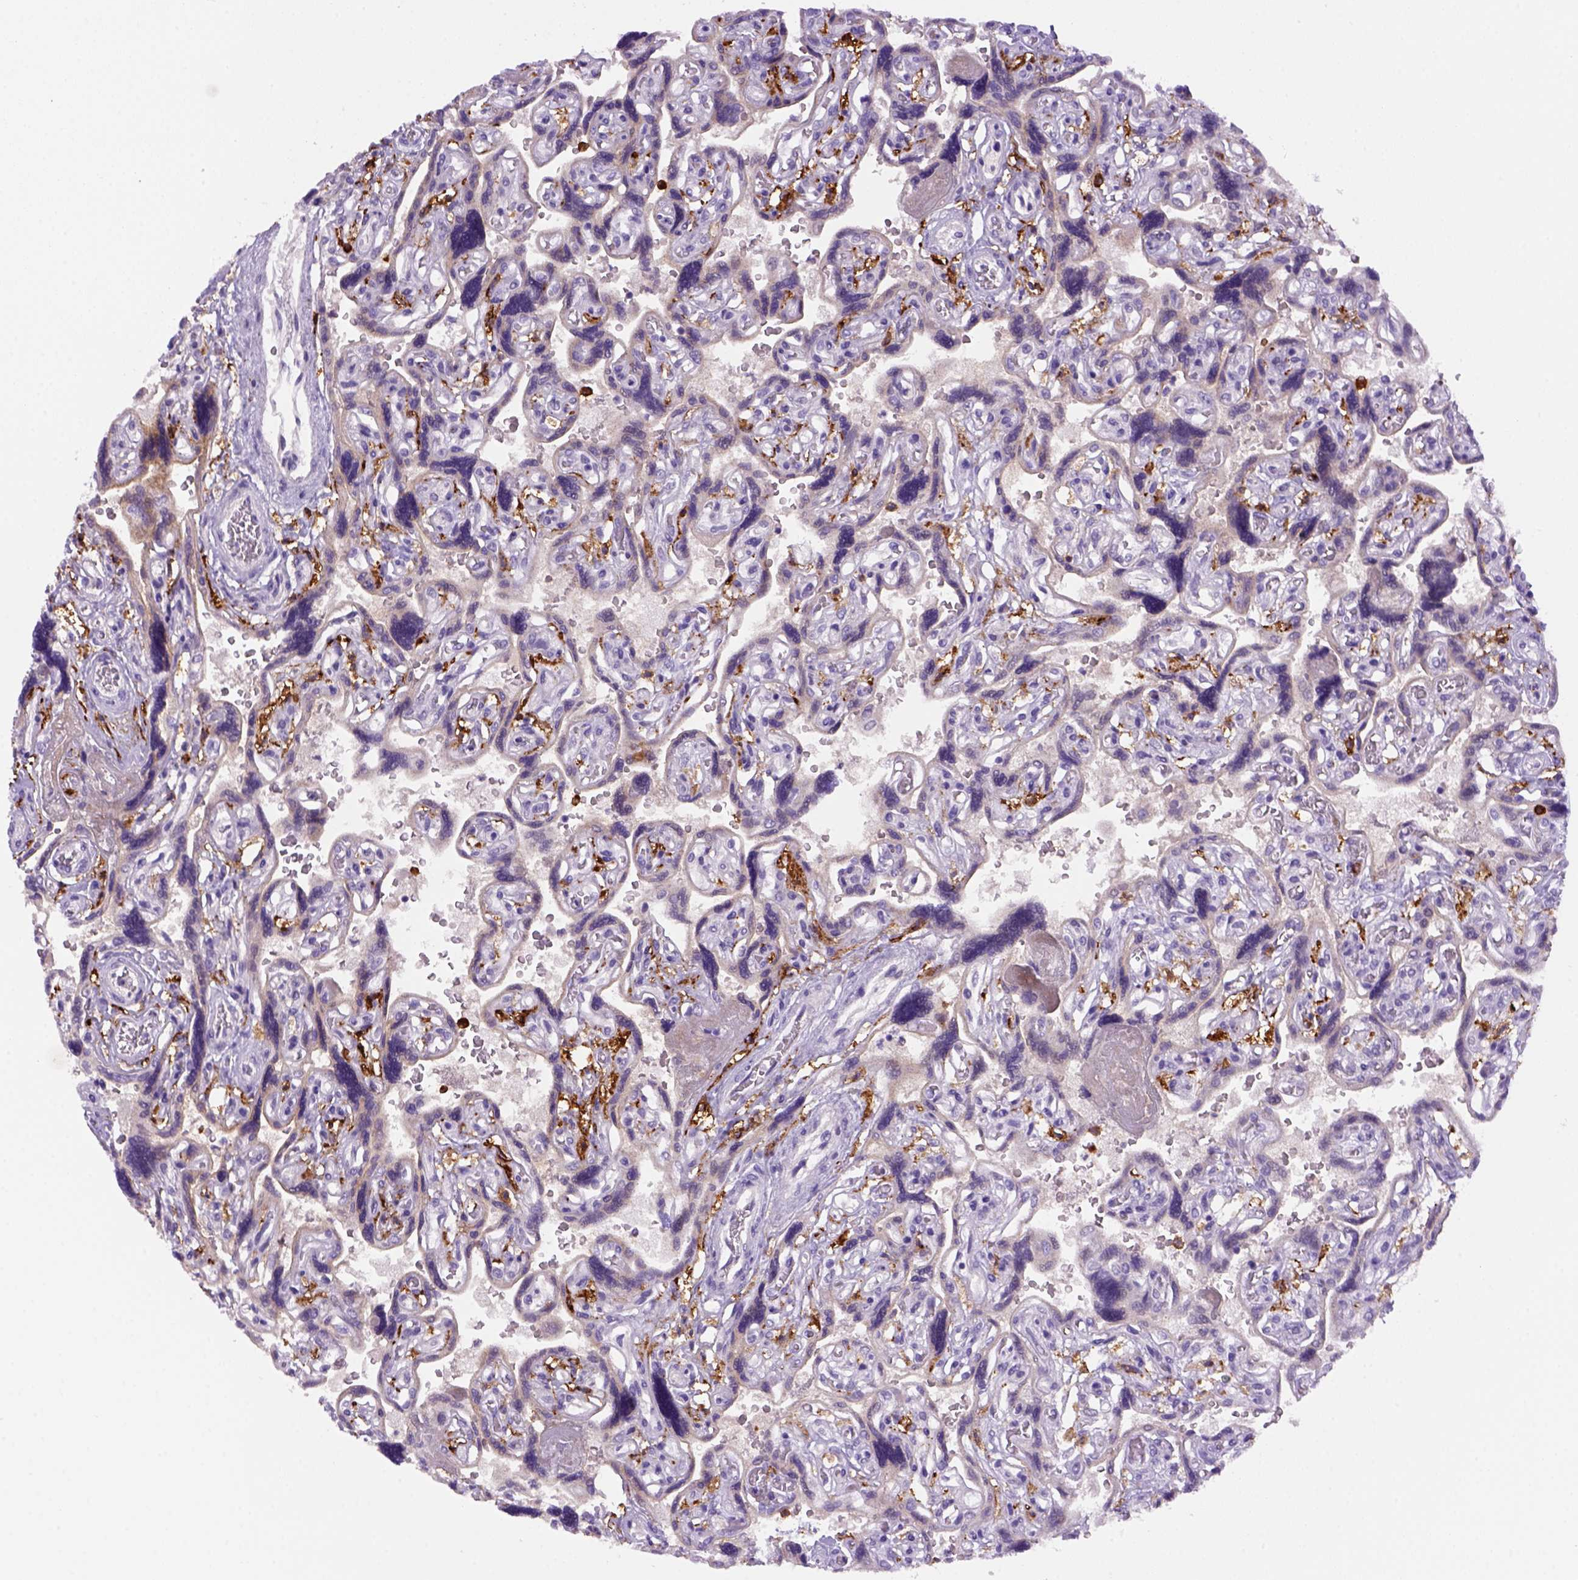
{"staining": {"intensity": "negative", "quantity": "none", "location": "none"}, "tissue": "placenta", "cell_type": "Decidual cells", "image_type": "normal", "snomed": [{"axis": "morphology", "description": "Normal tissue, NOS"}, {"axis": "topography", "description": "Placenta"}], "caption": "Immunohistochemistry (IHC) of normal human placenta demonstrates no expression in decidual cells.", "gene": "CD14", "patient": {"sex": "female", "age": 32}}